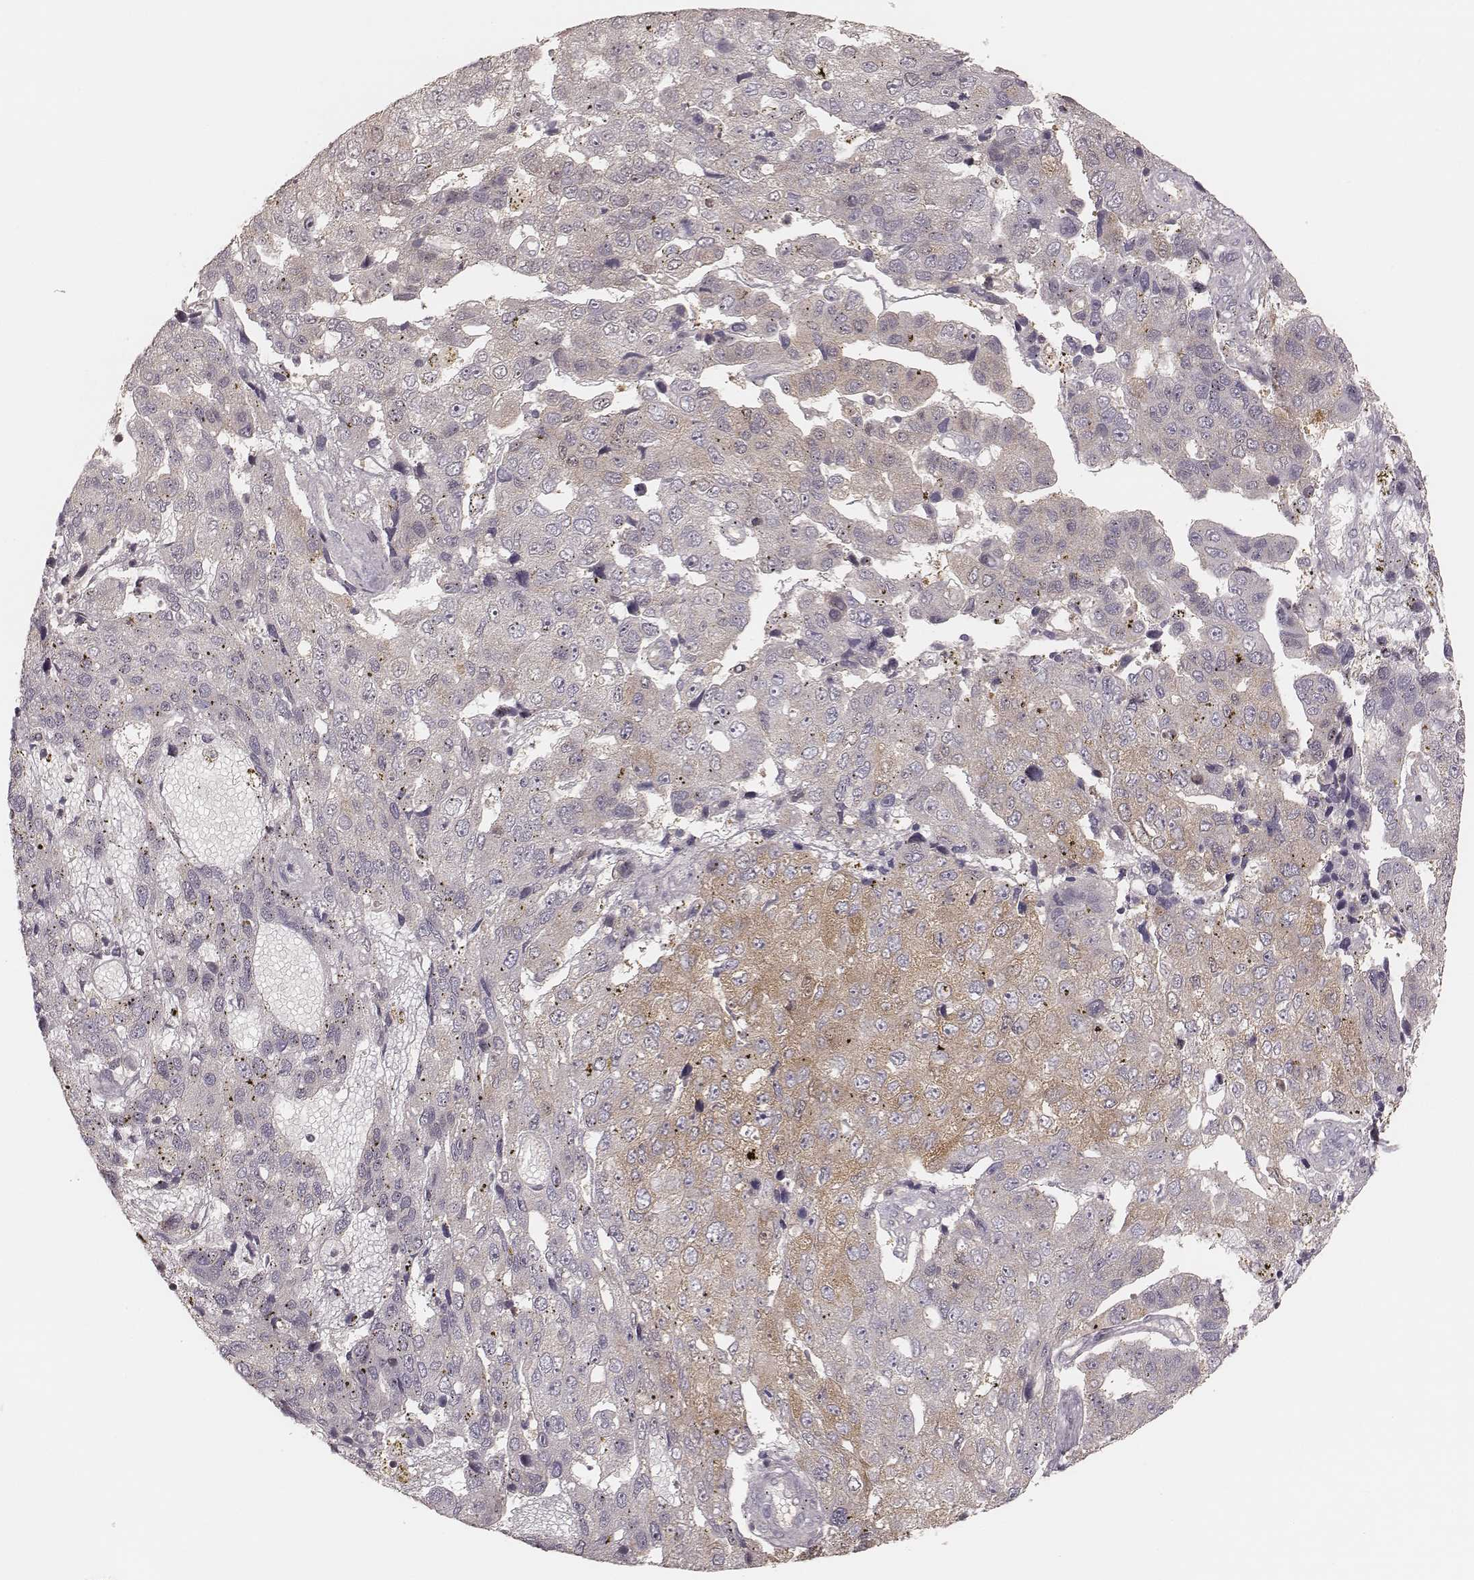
{"staining": {"intensity": "weak", "quantity": "<25%", "location": "cytoplasmic/membranous"}, "tissue": "pancreatic cancer", "cell_type": "Tumor cells", "image_type": "cancer", "snomed": [{"axis": "morphology", "description": "Adenocarcinoma, NOS"}, {"axis": "topography", "description": "Pancreas"}], "caption": "Tumor cells are negative for brown protein staining in adenocarcinoma (pancreatic). (DAB (3,3'-diaminobenzidine) IHC visualized using brightfield microscopy, high magnification).", "gene": "CARS1", "patient": {"sex": "female", "age": 61}}